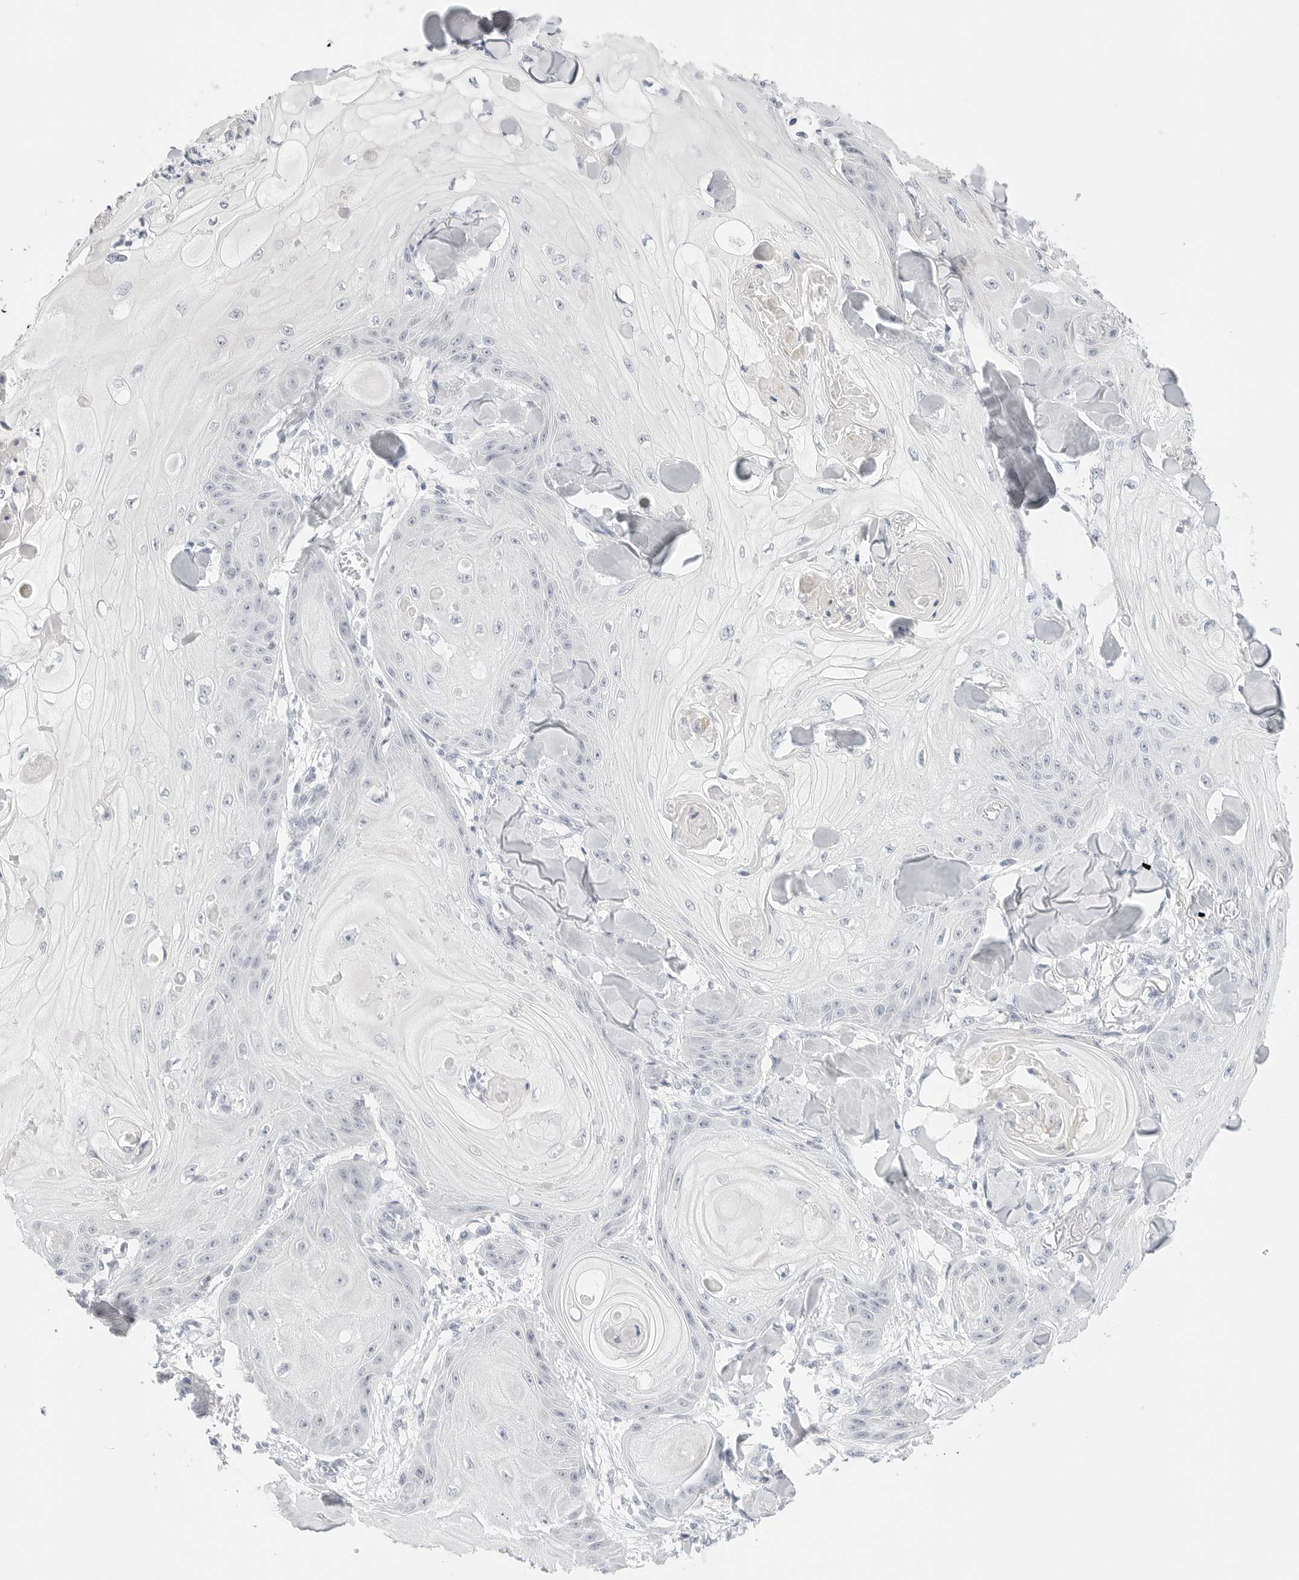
{"staining": {"intensity": "negative", "quantity": "none", "location": "none"}, "tissue": "skin cancer", "cell_type": "Tumor cells", "image_type": "cancer", "snomed": [{"axis": "morphology", "description": "Squamous cell carcinoma, NOS"}, {"axis": "topography", "description": "Skin"}], "caption": "Skin squamous cell carcinoma was stained to show a protein in brown. There is no significant staining in tumor cells.", "gene": "HMGCS2", "patient": {"sex": "male", "age": 74}}